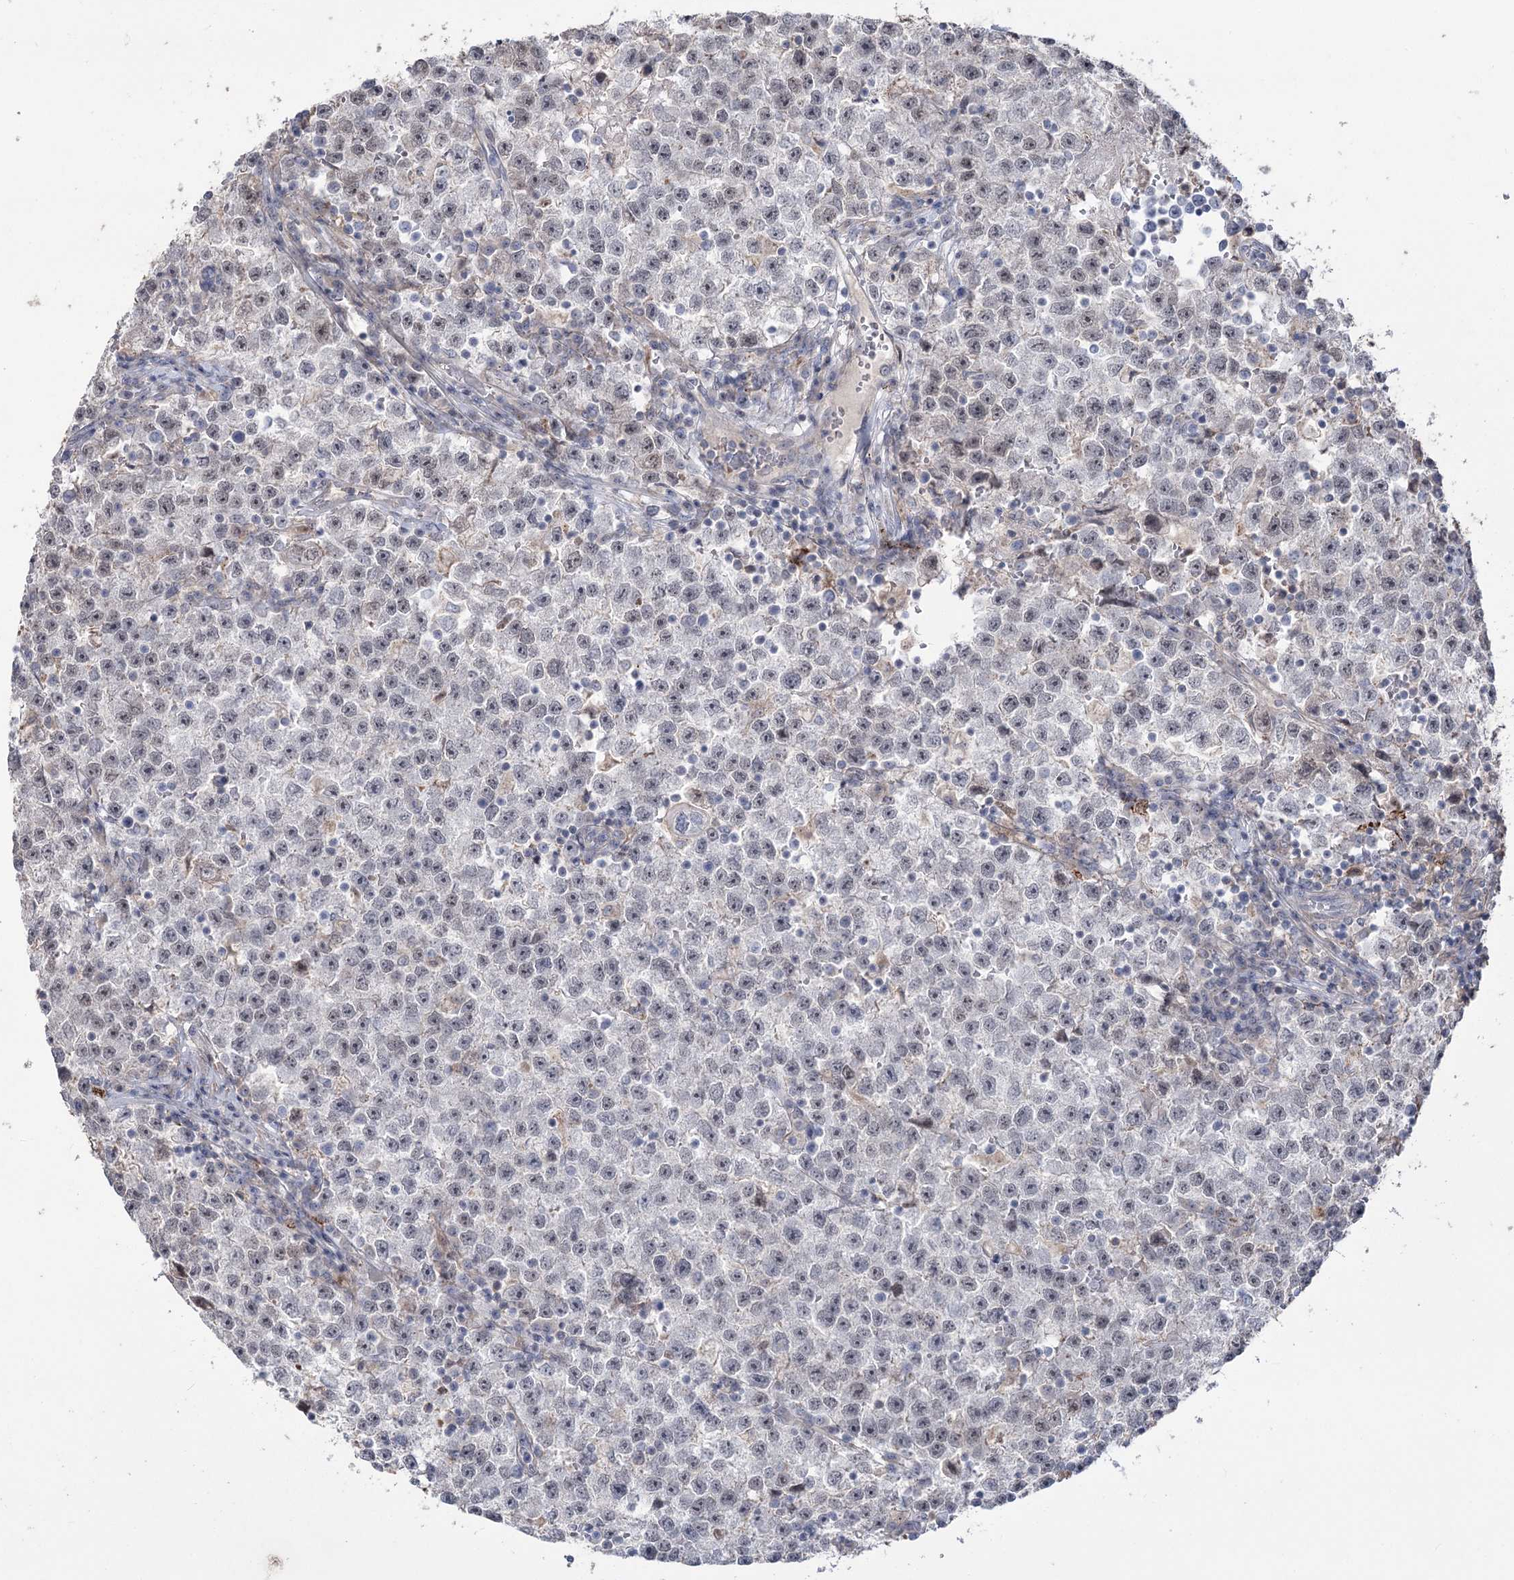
{"staining": {"intensity": "weak", "quantity": "<25%", "location": "nuclear"}, "tissue": "testis cancer", "cell_type": "Tumor cells", "image_type": "cancer", "snomed": [{"axis": "morphology", "description": "Seminoma, NOS"}, {"axis": "topography", "description": "Testis"}], "caption": "Immunohistochemistry histopathology image of human testis seminoma stained for a protein (brown), which demonstrates no positivity in tumor cells.", "gene": "ZSCAN23", "patient": {"sex": "male", "age": 22}}